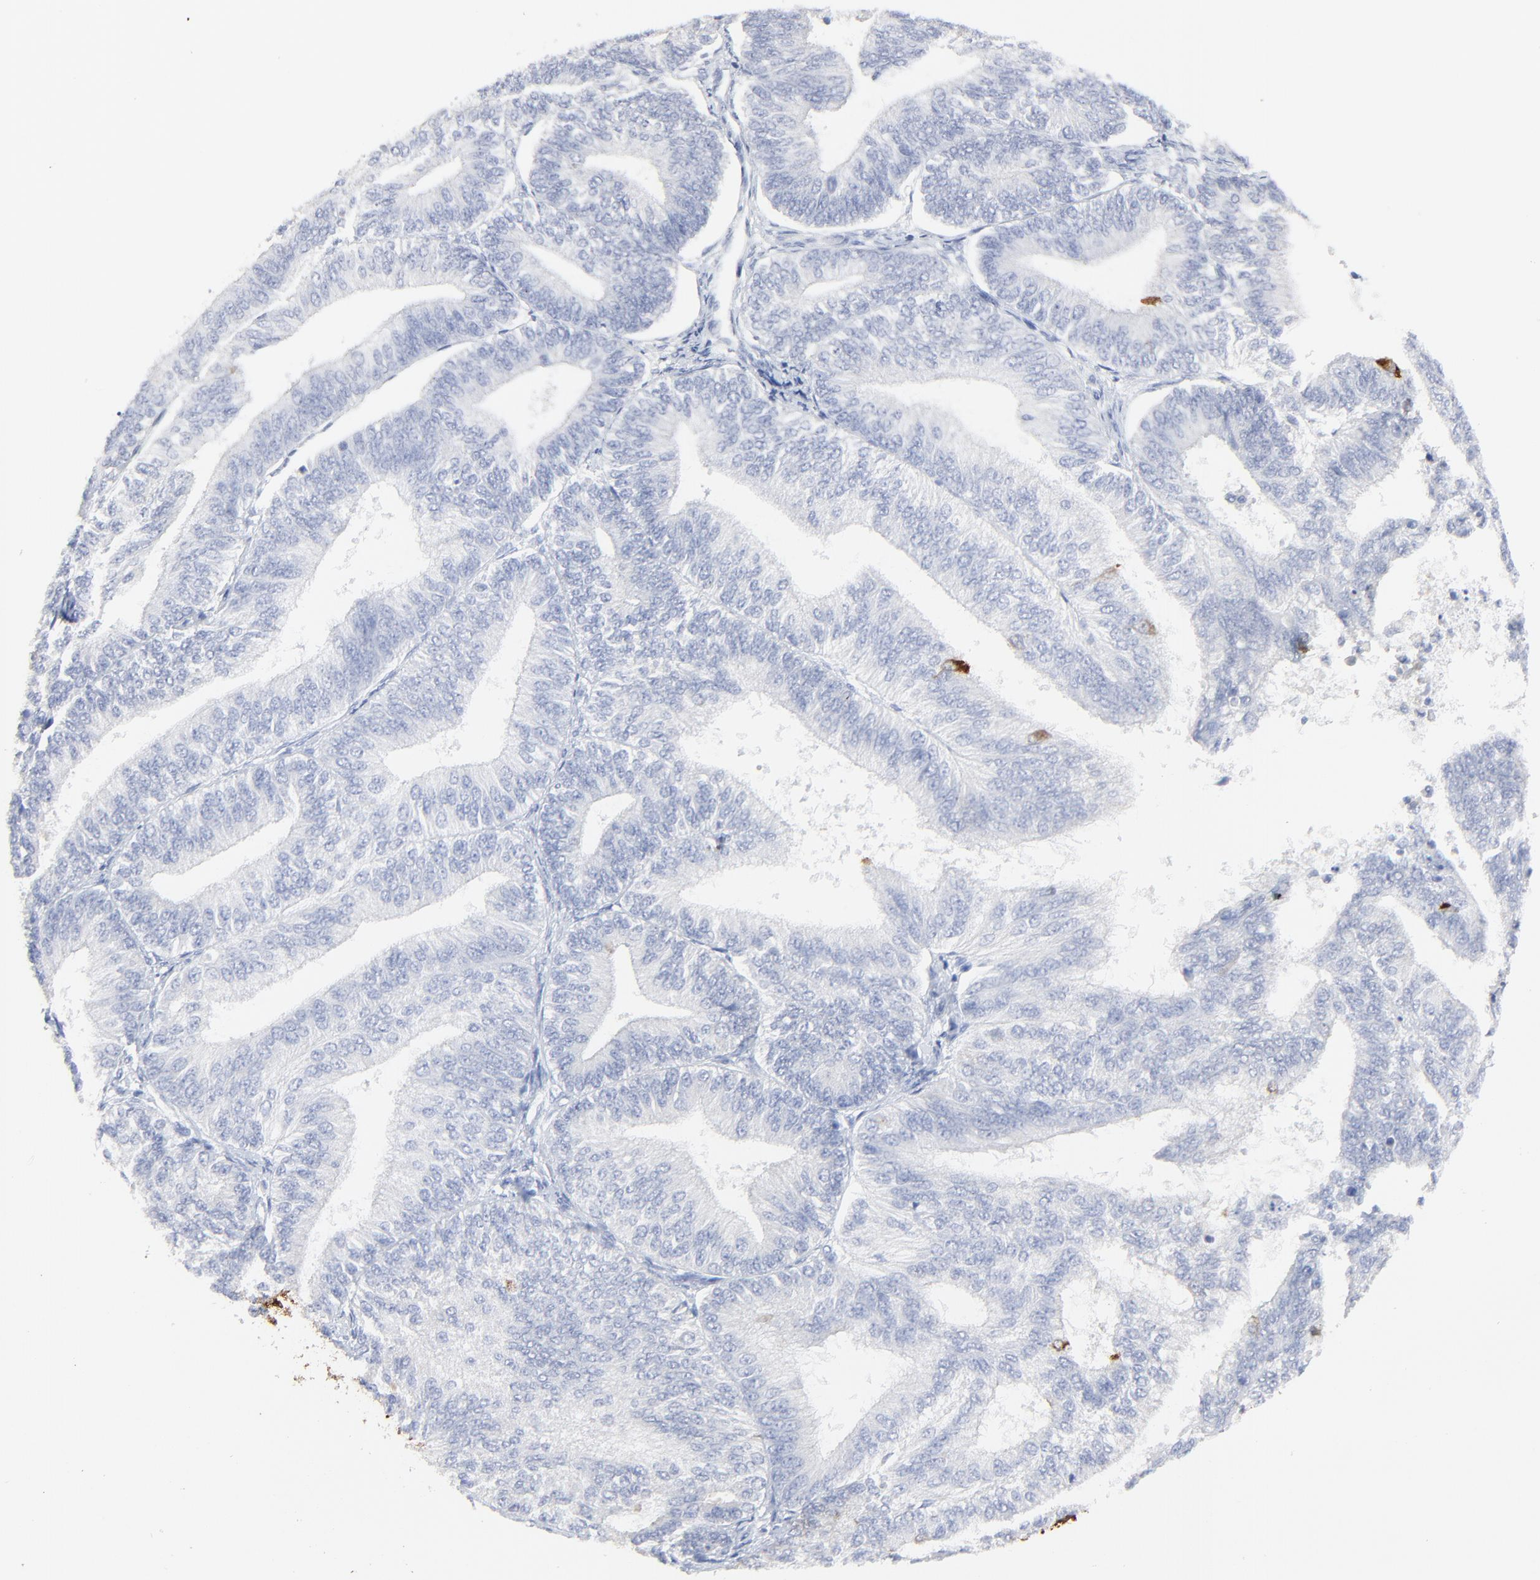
{"staining": {"intensity": "negative", "quantity": "none", "location": "none"}, "tissue": "endometrial cancer", "cell_type": "Tumor cells", "image_type": "cancer", "snomed": [{"axis": "morphology", "description": "Adenocarcinoma, NOS"}, {"axis": "topography", "description": "Endometrium"}], "caption": "A high-resolution micrograph shows immunohistochemistry (IHC) staining of endometrial adenocarcinoma, which demonstrates no significant positivity in tumor cells.", "gene": "LCN2", "patient": {"sex": "female", "age": 55}}